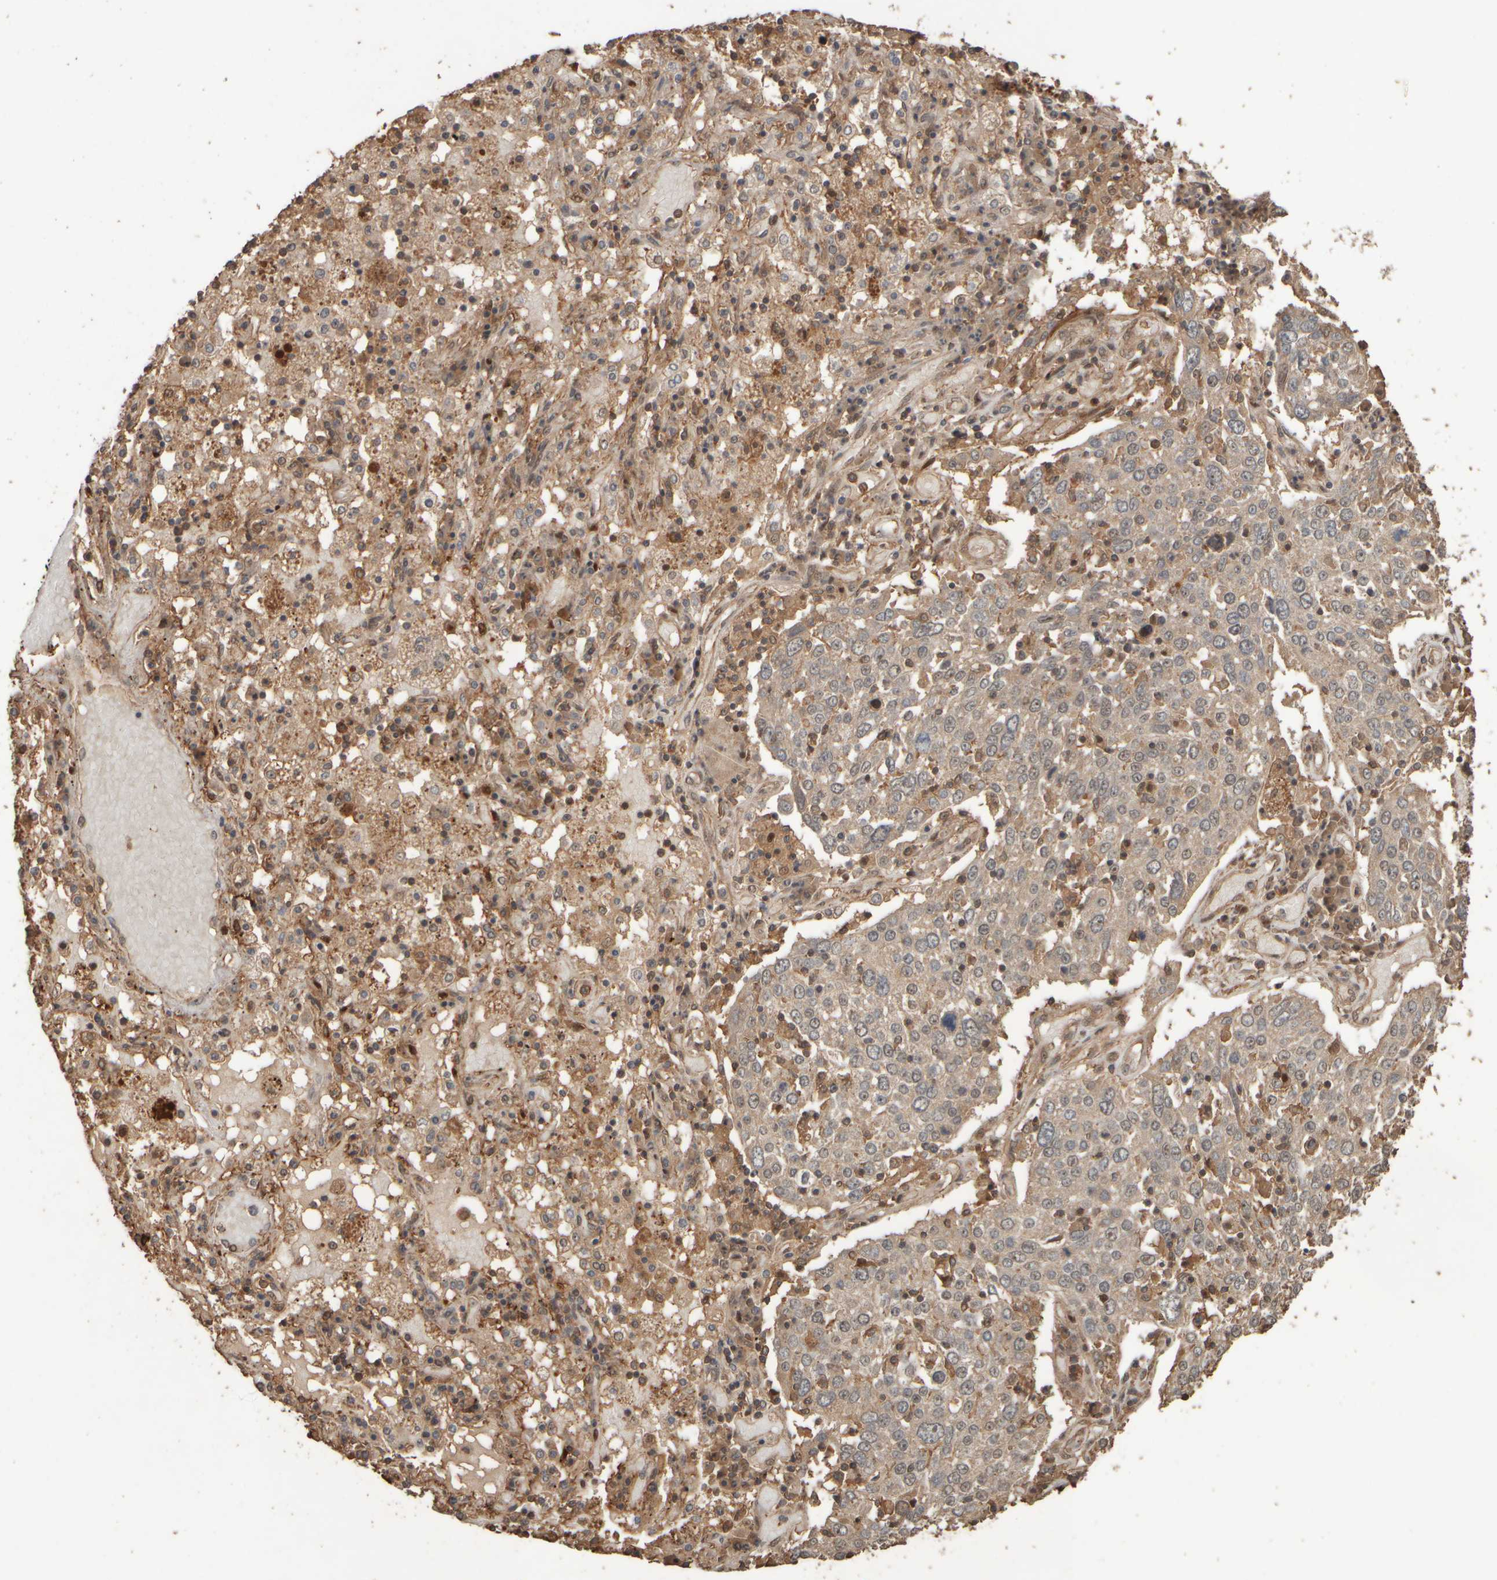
{"staining": {"intensity": "weak", "quantity": ">75%", "location": "cytoplasmic/membranous,nuclear"}, "tissue": "lung cancer", "cell_type": "Tumor cells", "image_type": "cancer", "snomed": [{"axis": "morphology", "description": "Squamous cell carcinoma, NOS"}, {"axis": "topography", "description": "Lung"}], "caption": "High-power microscopy captured an immunohistochemistry photomicrograph of lung cancer, revealing weak cytoplasmic/membranous and nuclear expression in about >75% of tumor cells.", "gene": "SPHK1", "patient": {"sex": "male", "age": 65}}